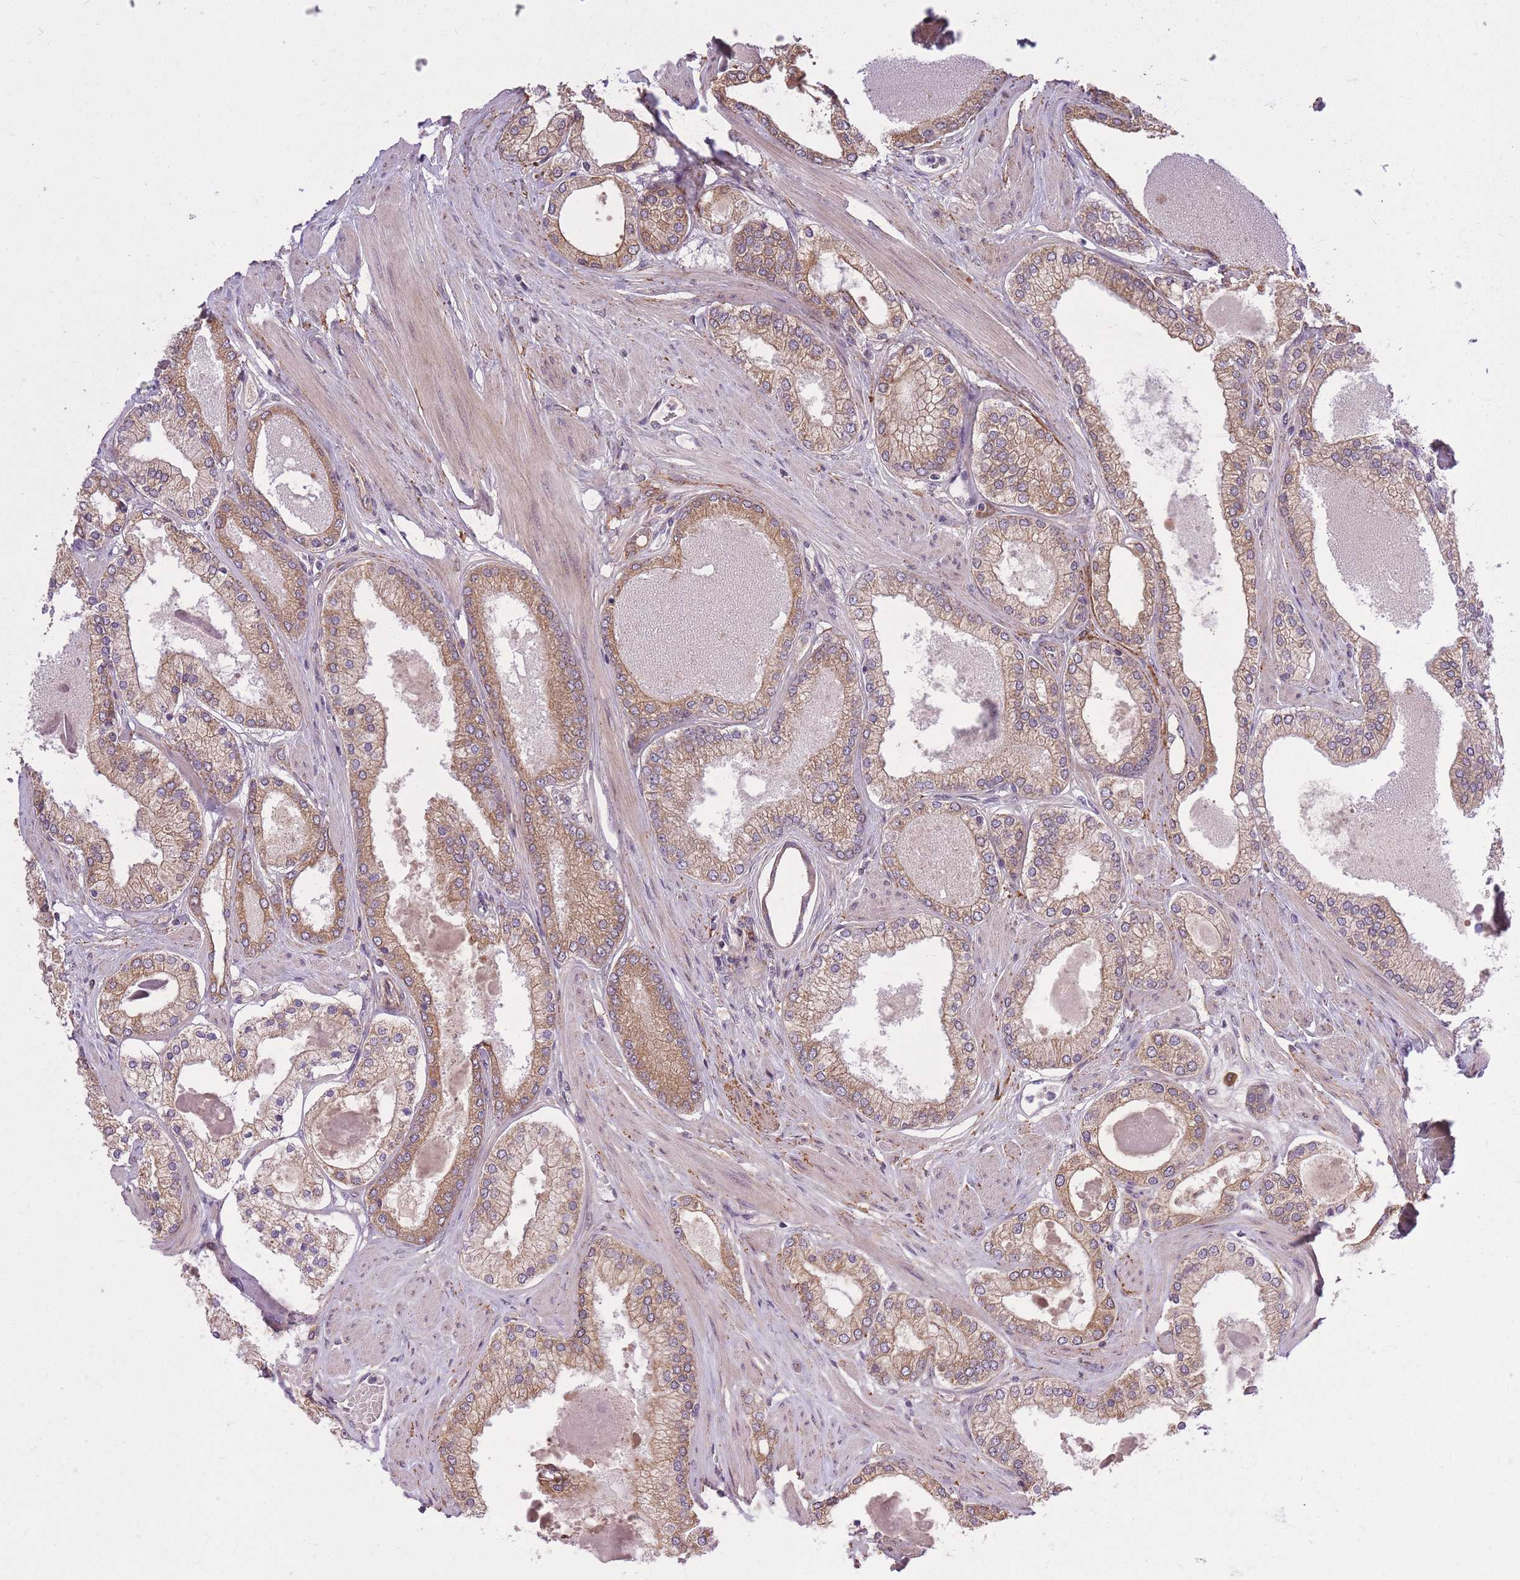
{"staining": {"intensity": "moderate", "quantity": ">75%", "location": "cytoplasmic/membranous"}, "tissue": "prostate cancer", "cell_type": "Tumor cells", "image_type": "cancer", "snomed": [{"axis": "morphology", "description": "Adenocarcinoma, Low grade"}, {"axis": "topography", "description": "Prostate"}], "caption": "An immunohistochemistry (IHC) histopathology image of neoplastic tissue is shown. Protein staining in brown highlights moderate cytoplasmic/membranous positivity in adenocarcinoma (low-grade) (prostate) within tumor cells.", "gene": "ZNF391", "patient": {"sex": "male", "age": 42}}